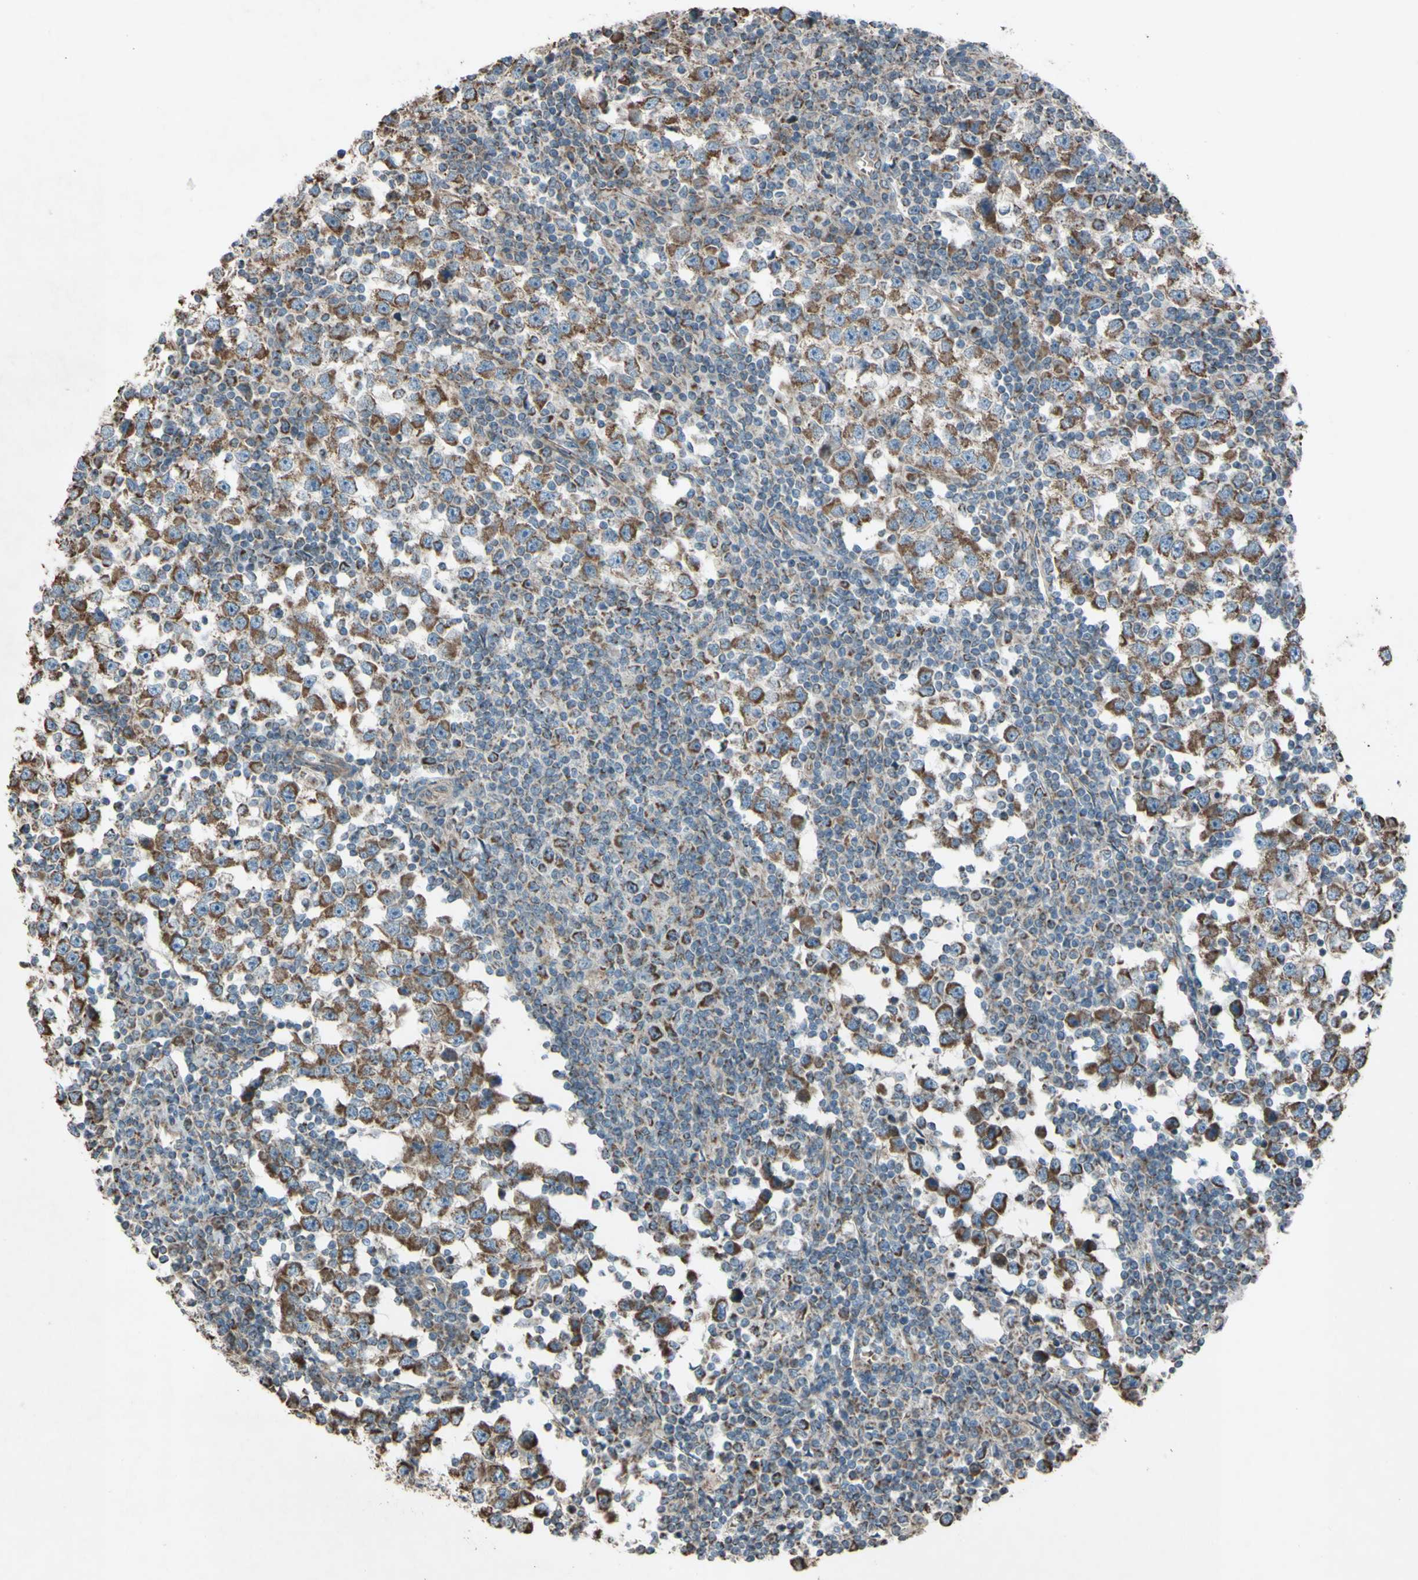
{"staining": {"intensity": "moderate", "quantity": ">75%", "location": "cytoplasmic/membranous"}, "tissue": "testis cancer", "cell_type": "Tumor cells", "image_type": "cancer", "snomed": [{"axis": "morphology", "description": "Seminoma, NOS"}, {"axis": "topography", "description": "Testis"}], "caption": "The immunohistochemical stain shows moderate cytoplasmic/membranous positivity in tumor cells of testis cancer (seminoma) tissue.", "gene": "ACOT8", "patient": {"sex": "male", "age": 65}}